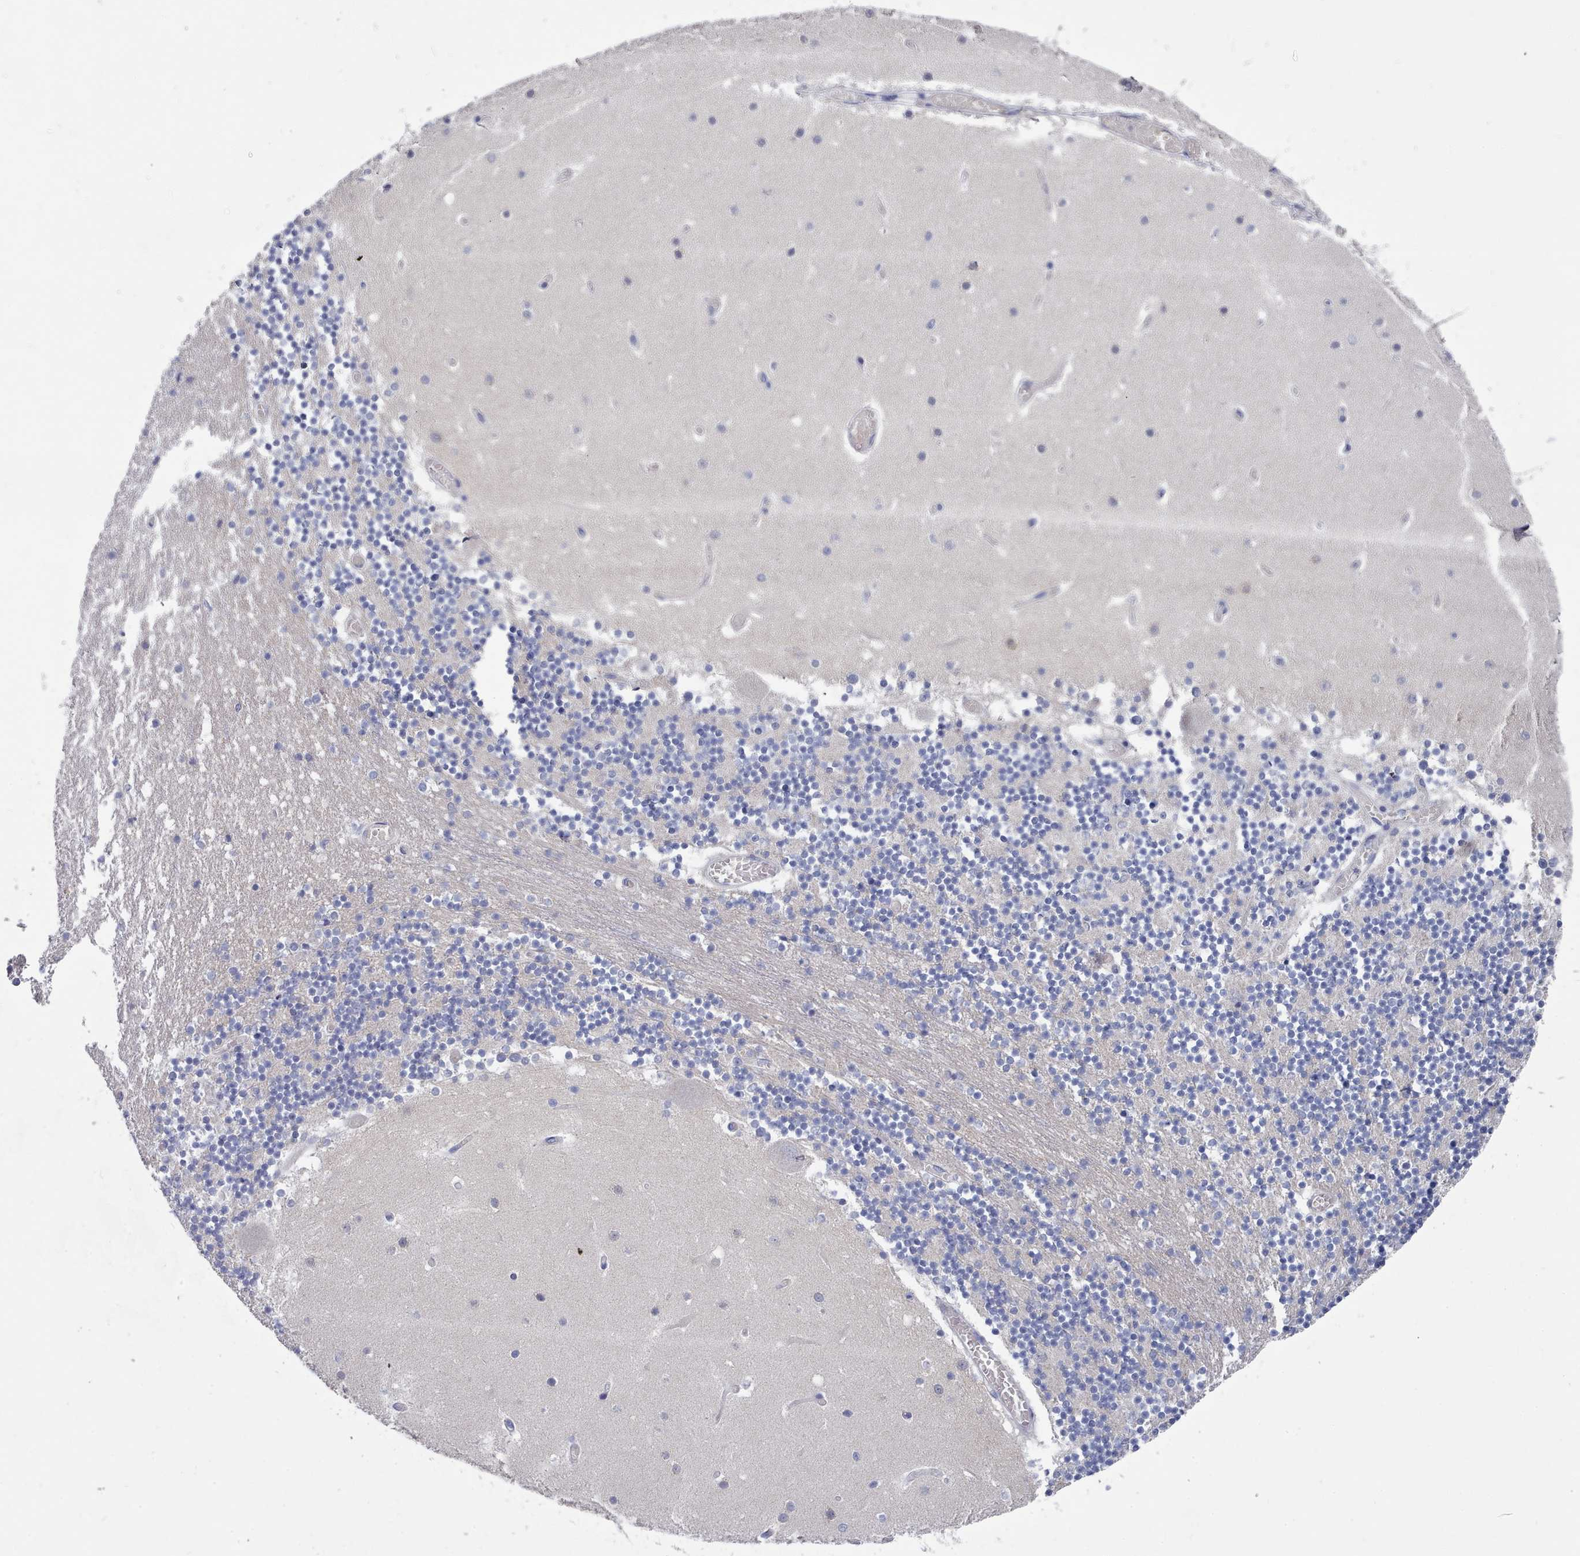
{"staining": {"intensity": "strong", "quantity": "<25%", "location": "nuclear"}, "tissue": "cerebellum", "cell_type": "Cells in granular layer", "image_type": "normal", "snomed": [{"axis": "morphology", "description": "Normal tissue, NOS"}, {"axis": "topography", "description": "Cerebellum"}], "caption": "A high-resolution photomicrograph shows immunohistochemistry (IHC) staining of benign cerebellum, which reveals strong nuclear staining in about <25% of cells in granular layer.", "gene": "ENSG00000285188", "patient": {"sex": "female", "age": 28}}